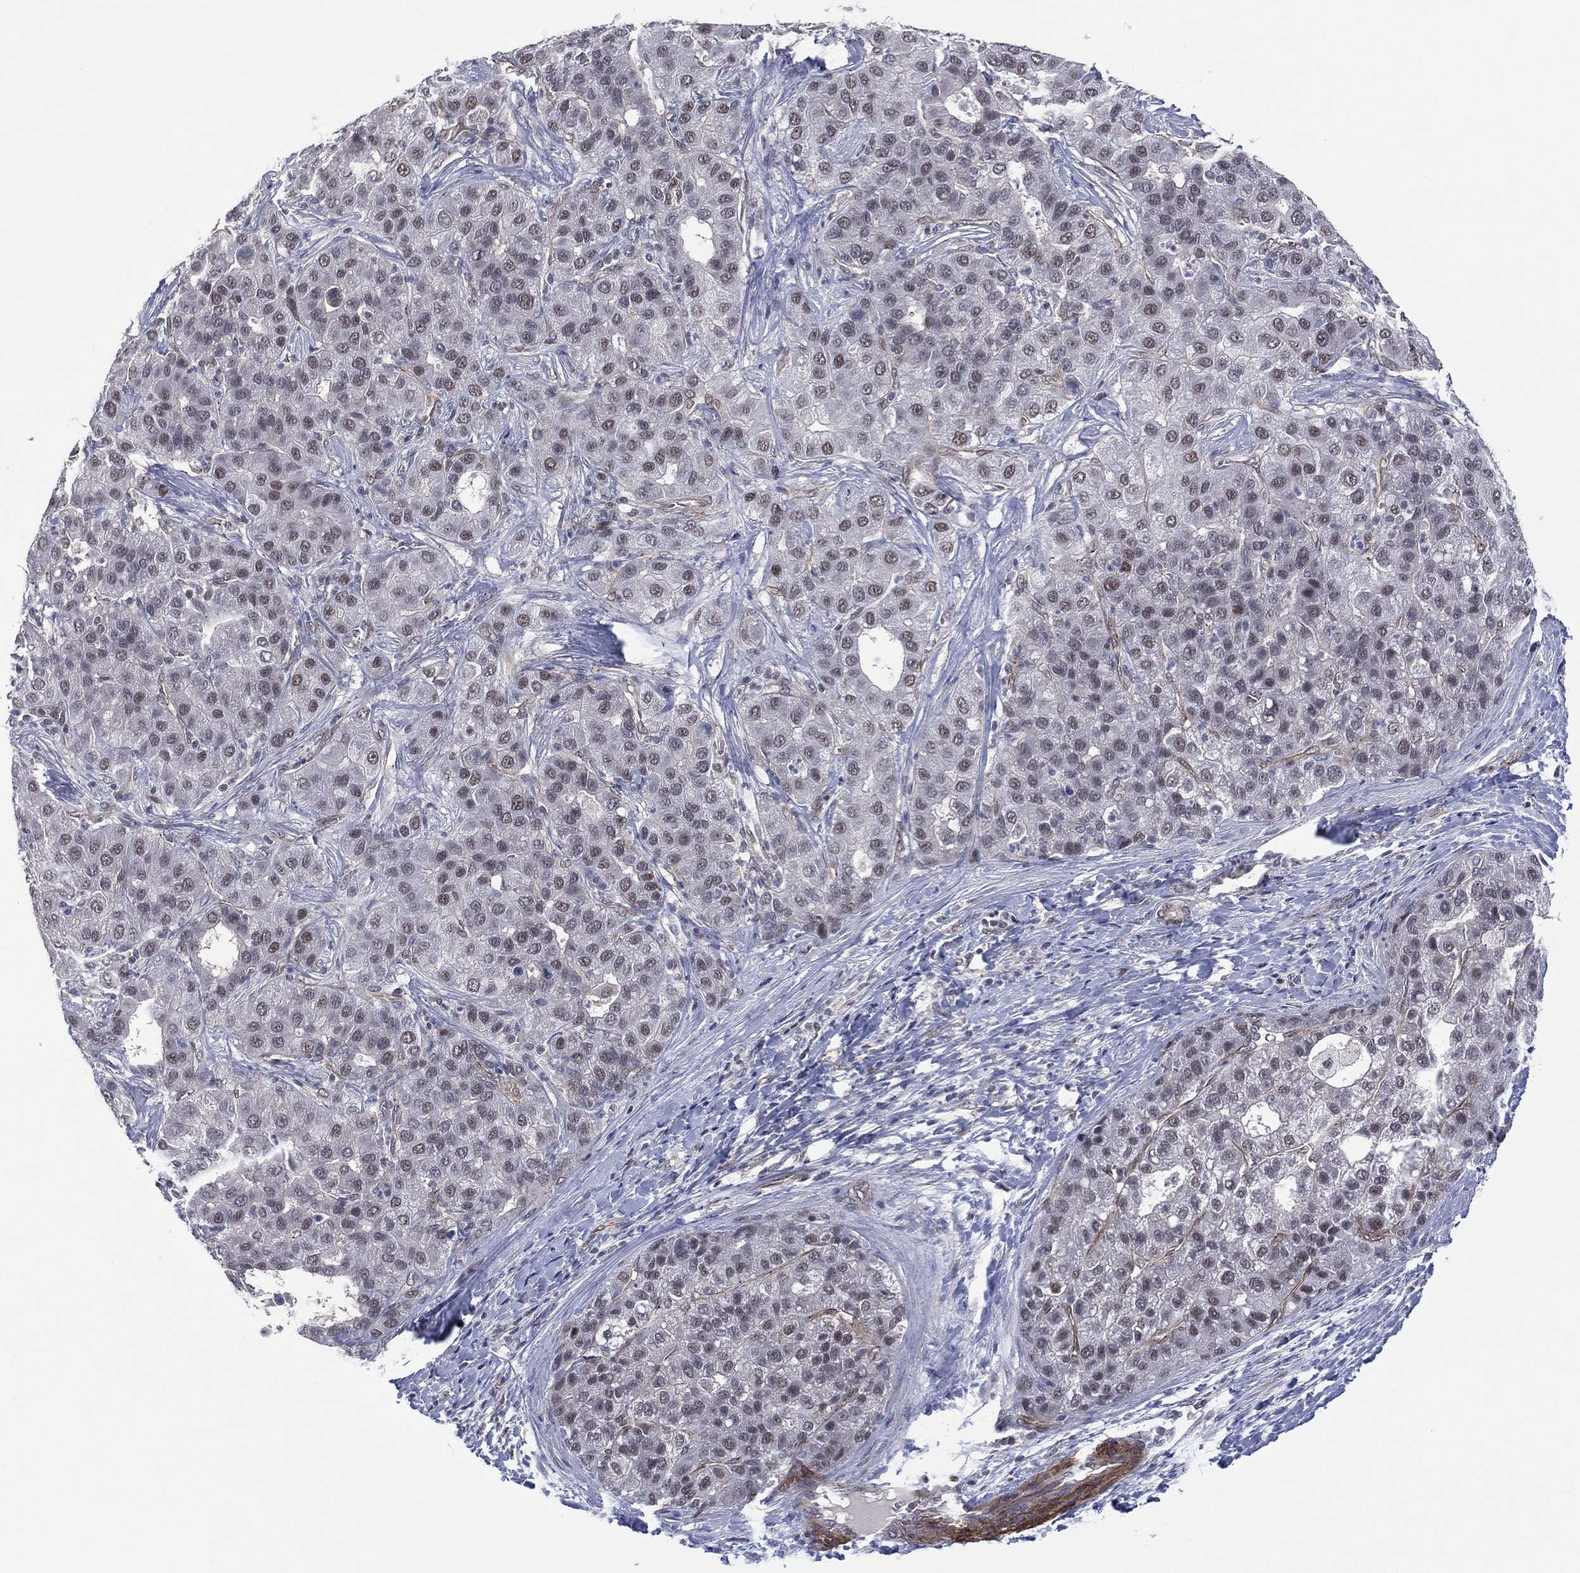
{"staining": {"intensity": "negative", "quantity": "none", "location": "none"}, "tissue": "liver cancer", "cell_type": "Tumor cells", "image_type": "cancer", "snomed": [{"axis": "morphology", "description": "Carcinoma, Hepatocellular, NOS"}, {"axis": "topography", "description": "Liver"}], "caption": "A photomicrograph of human liver hepatocellular carcinoma is negative for staining in tumor cells.", "gene": "GSE1", "patient": {"sex": "male", "age": 65}}